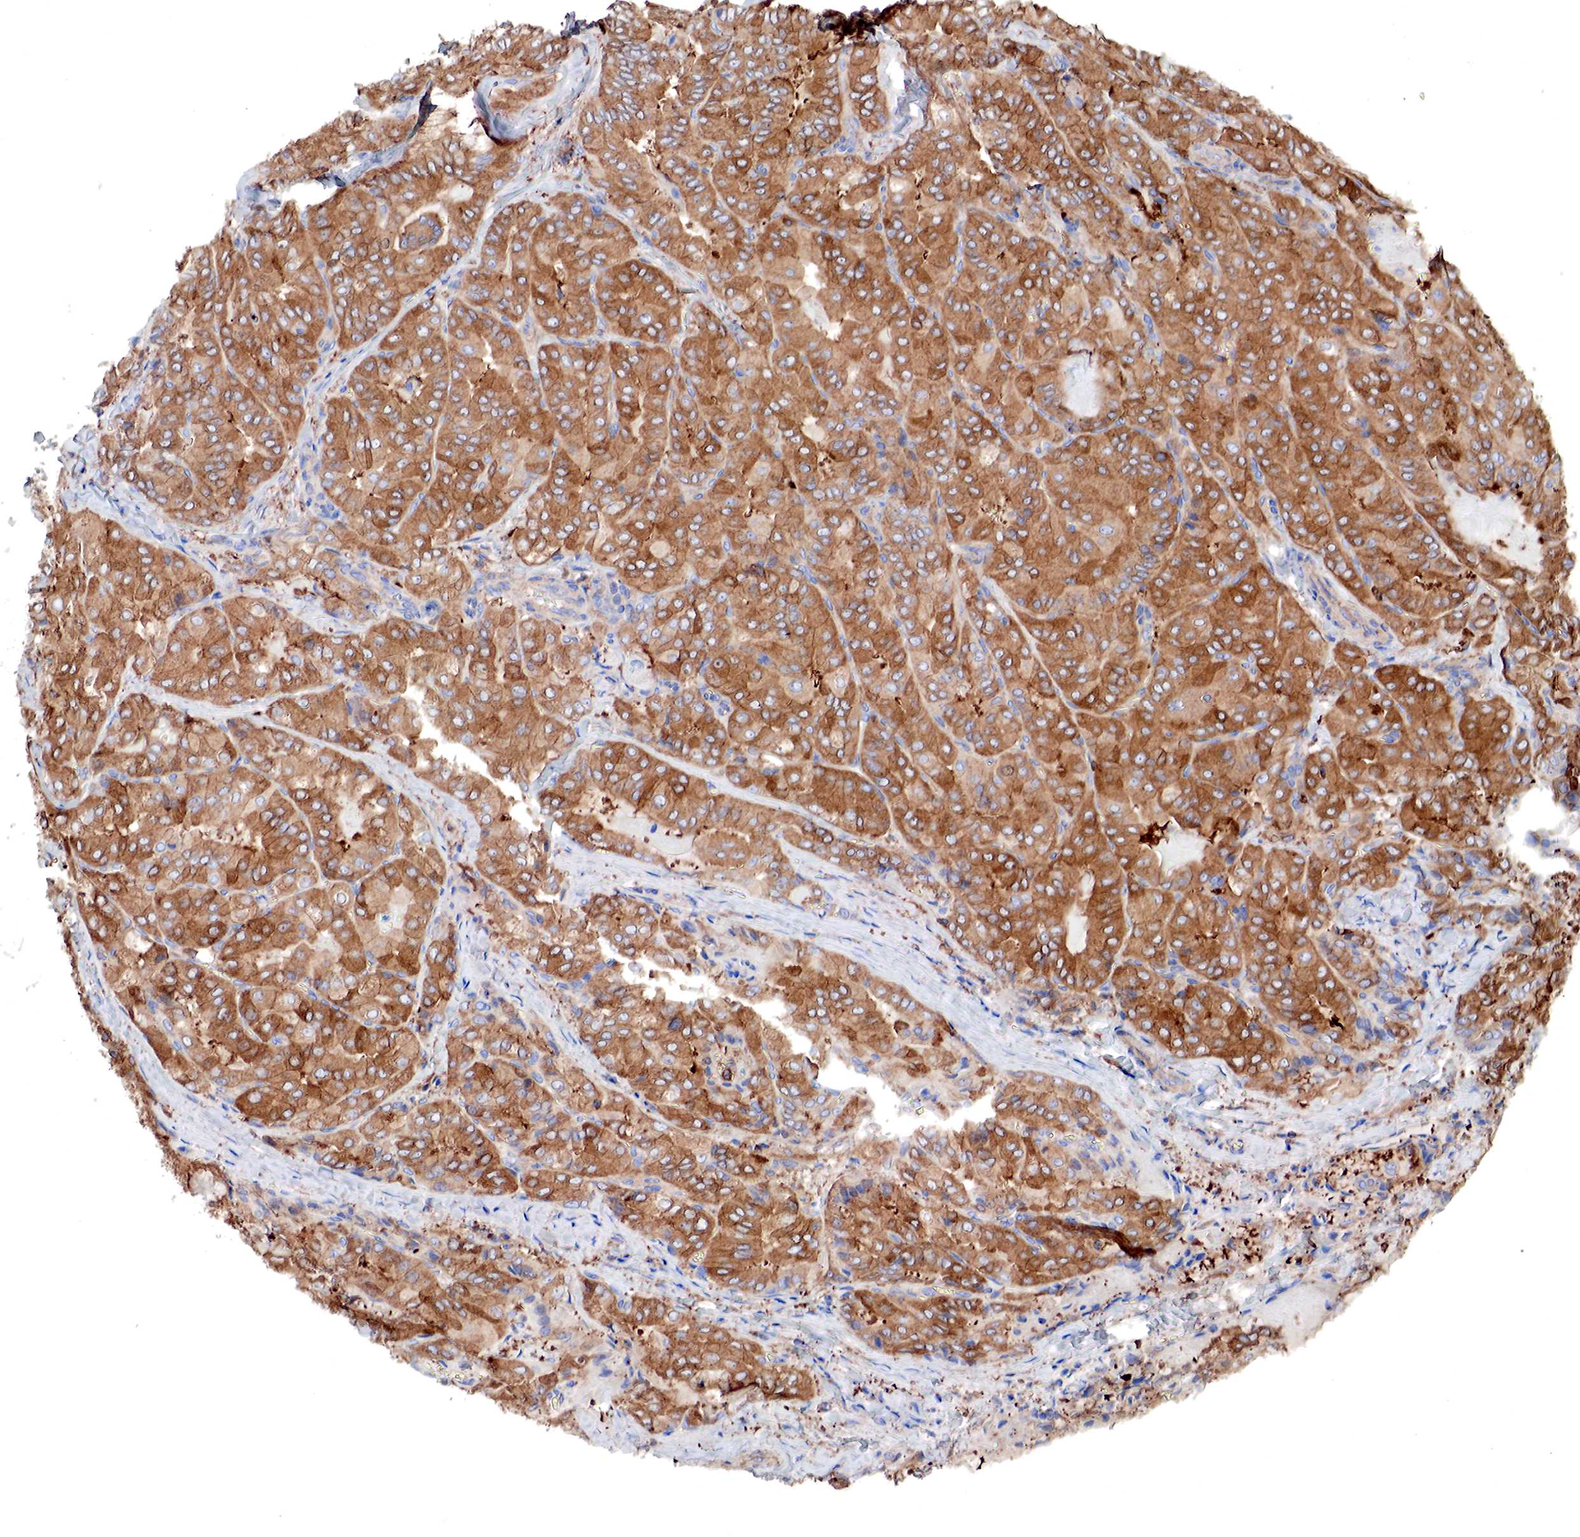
{"staining": {"intensity": "strong", "quantity": ">75%", "location": "cytoplasmic/membranous"}, "tissue": "thyroid cancer", "cell_type": "Tumor cells", "image_type": "cancer", "snomed": [{"axis": "morphology", "description": "Papillary adenocarcinoma, NOS"}, {"axis": "topography", "description": "Thyroid gland"}], "caption": "Tumor cells show high levels of strong cytoplasmic/membranous staining in about >75% of cells in human thyroid papillary adenocarcinoma. The protein of interest is shown in brown color, while the nuclei are stained blue.", "gene": "G6PD", "patient": {"sex": "female", "age": 71}}